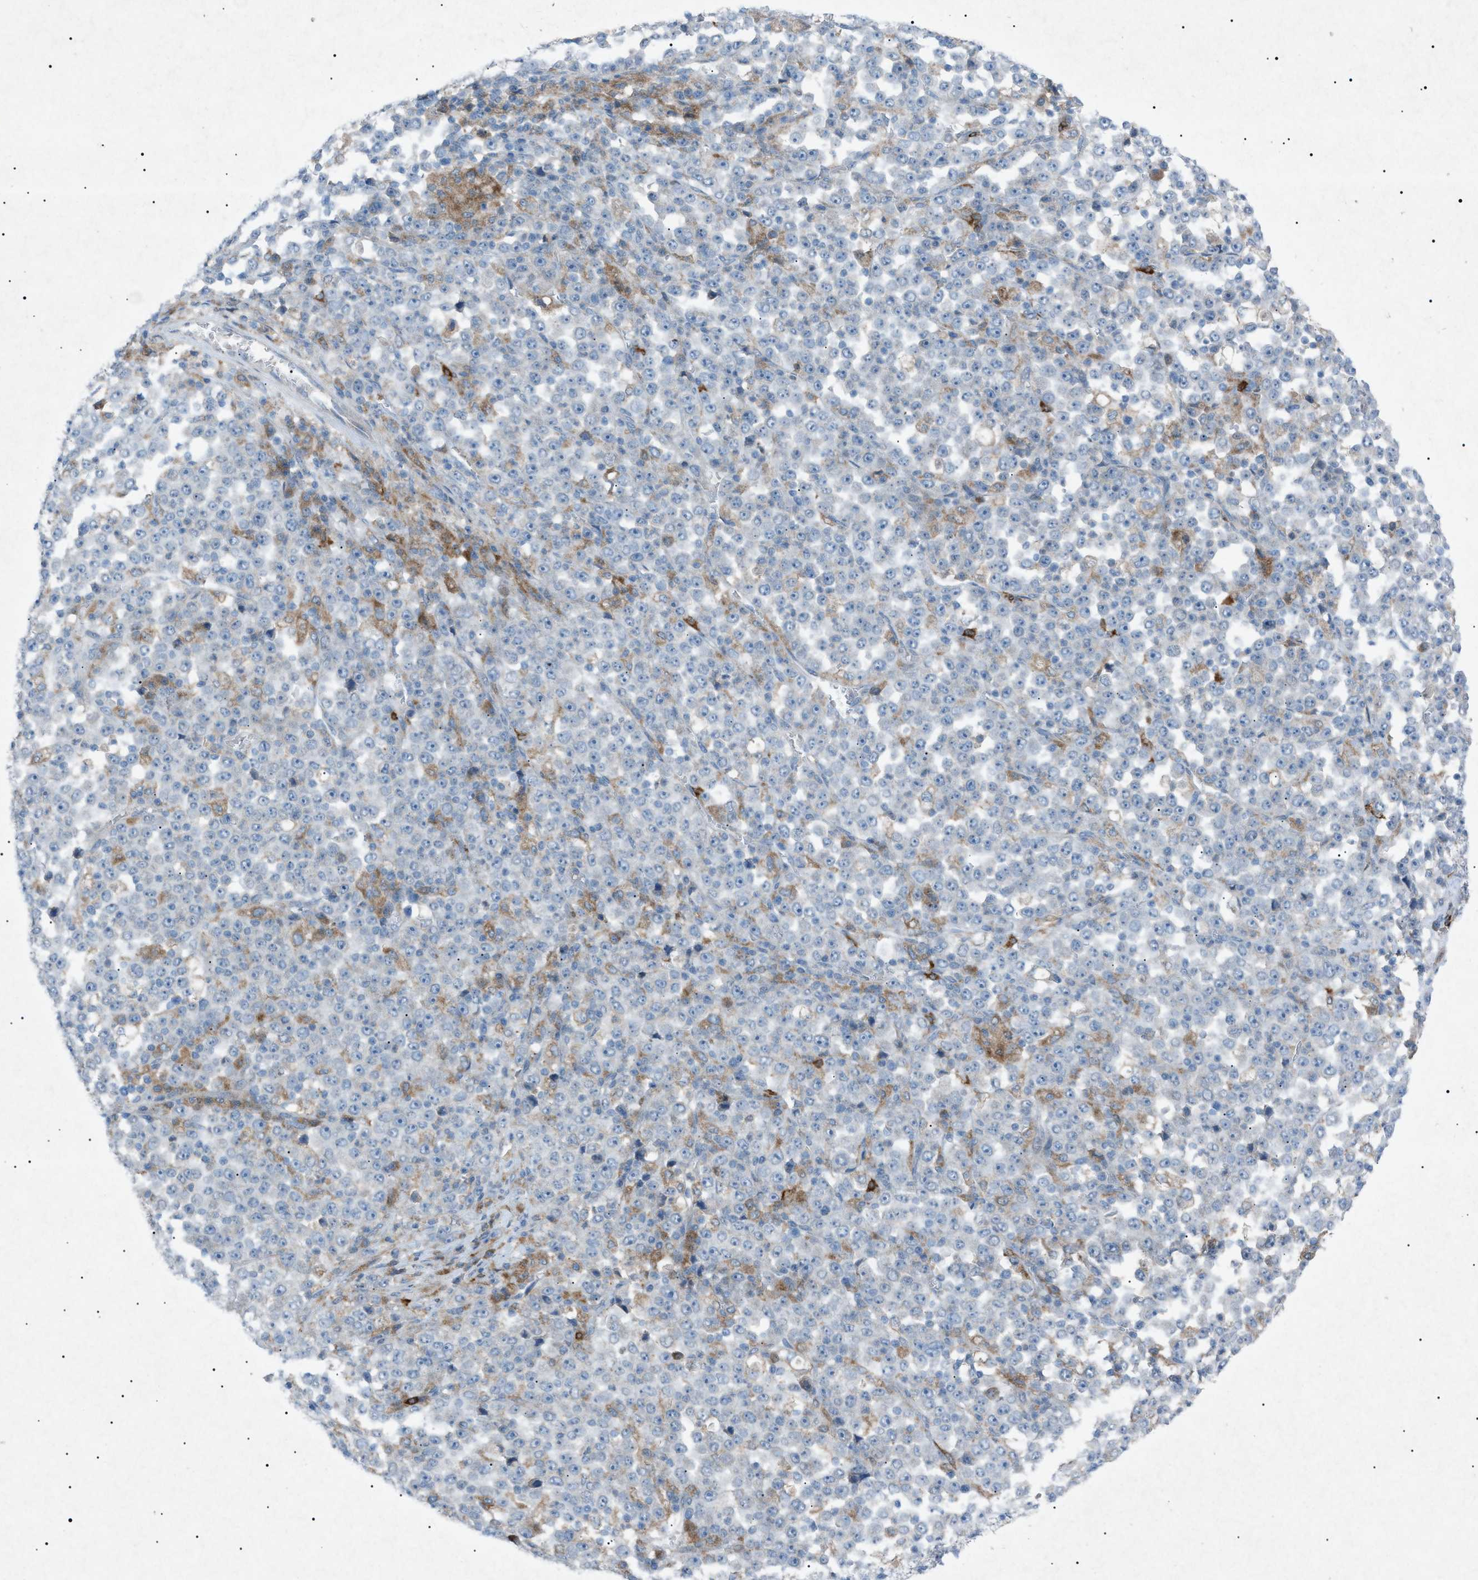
{"staining": {"intensity": "weak", "quantity": "<25%", "location": "cytoplasmic/membranous"}, "tissue": "stomach cancer", "cell_type": "Tumor cells", "image_type": "cancer", "snomed": [{"axis": "morphology", "description": "Normal tissue, NOS"}, {"axis": "morphology", "description": "Adenocarcinoma, NOS"}, {"axis": "topography", "description": "Stomach, upper"}, {"axis": "topography", "description": "Stomach"}], "caption": "This is an immunohistochemistry (IHC) micrograph of human stomach cancer (adenocarcinoma). There is no staining in tumor cells.", "gene": "BTK", "patient": {"sex": "male", "age": 59}}